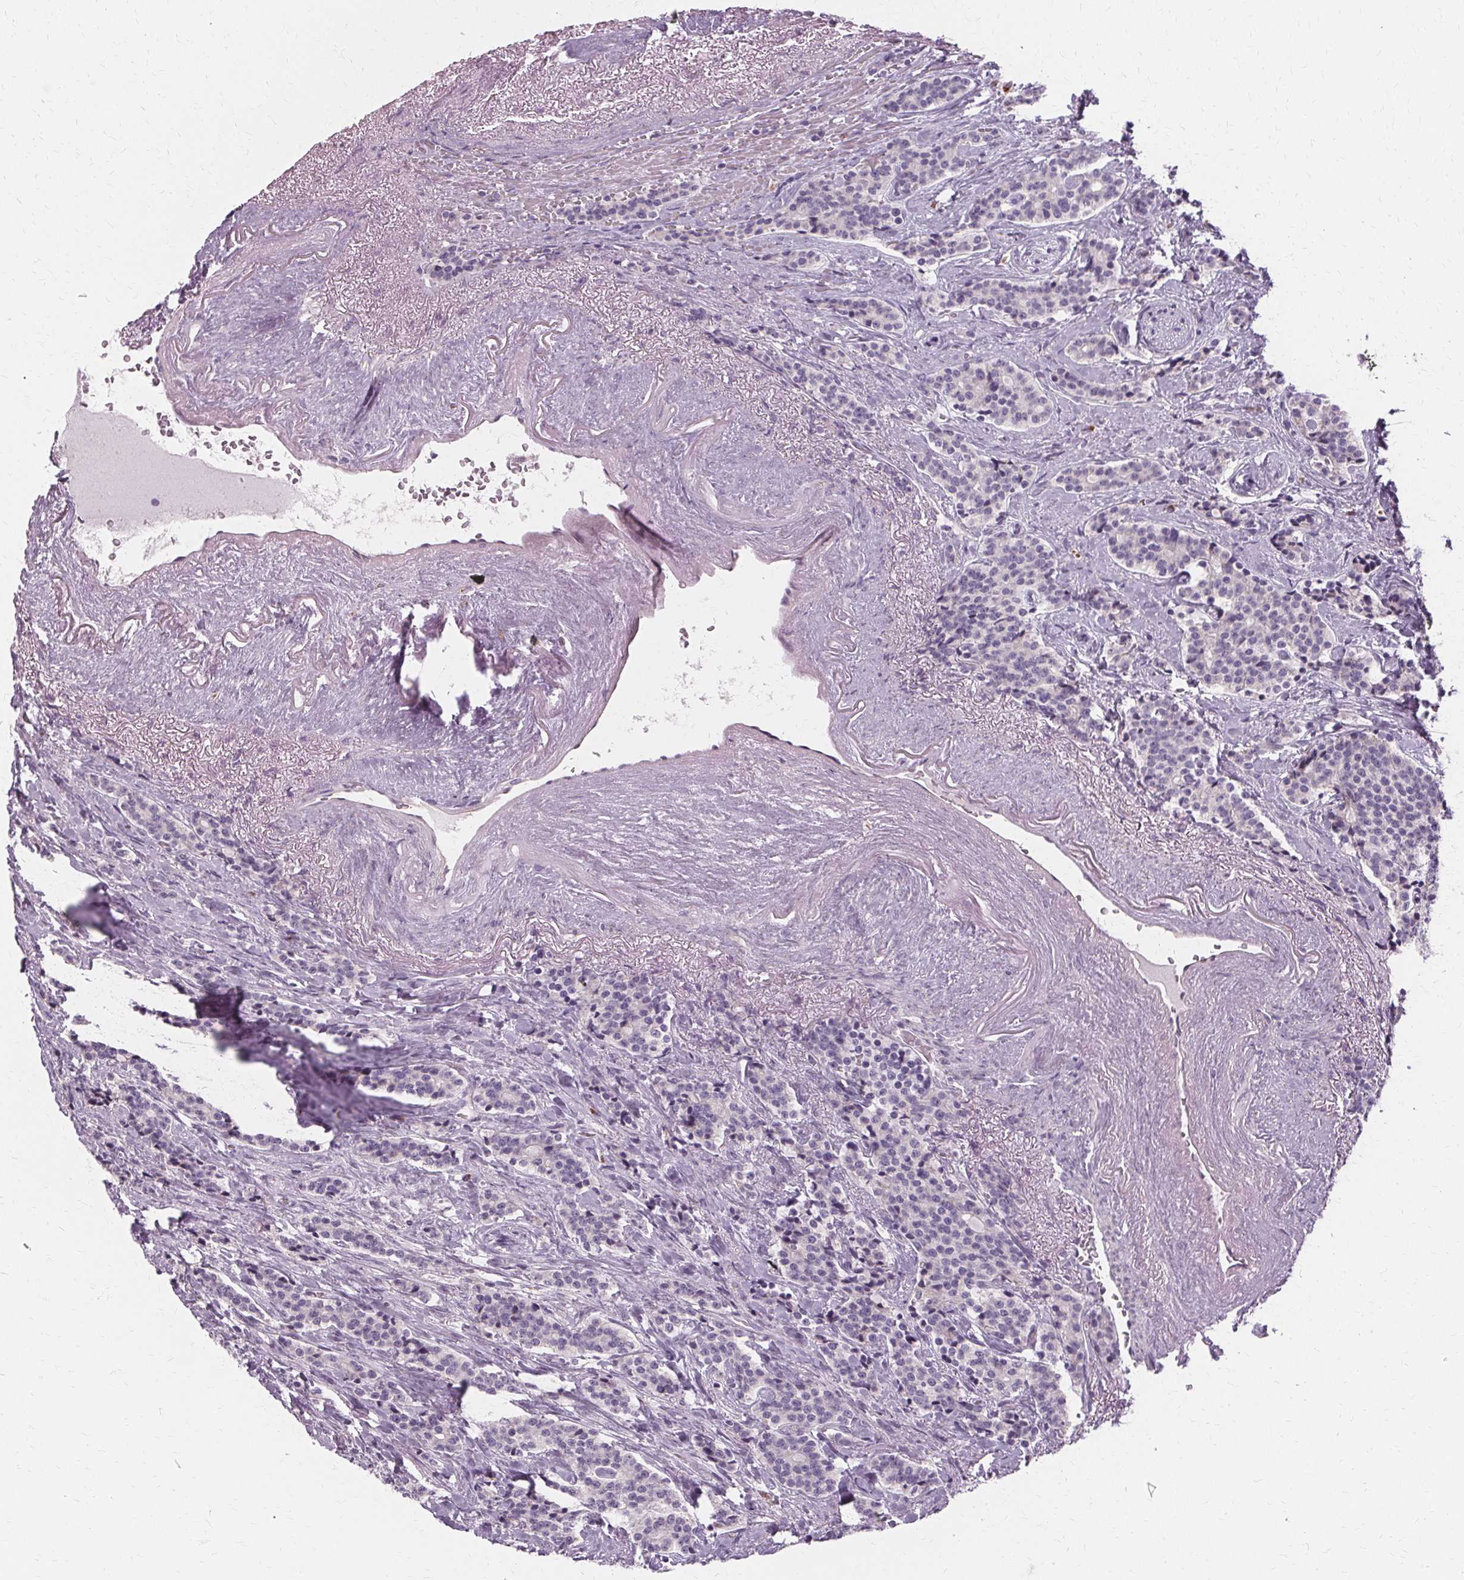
{"staining": {"intensity": "negative", "quantity": "none", "location": "none"}, "tissue": "carcinoid", "cell_type": "Tumor cells", "image_type": "cancer", "snomed": [{"axis": "morphology", "description": "Carcinoid, malignant, NOS"}, {"axis": "topography", "description": "Small intestine"}], "caption": "This histopathology image is of carcinoid stained with IHC to label a protein in brown with the nuclei are counter-stained blue. There is no positivity in tumor cells.", "gene": "FCRL3", "patient": {"sex": "female", "age": 73}}